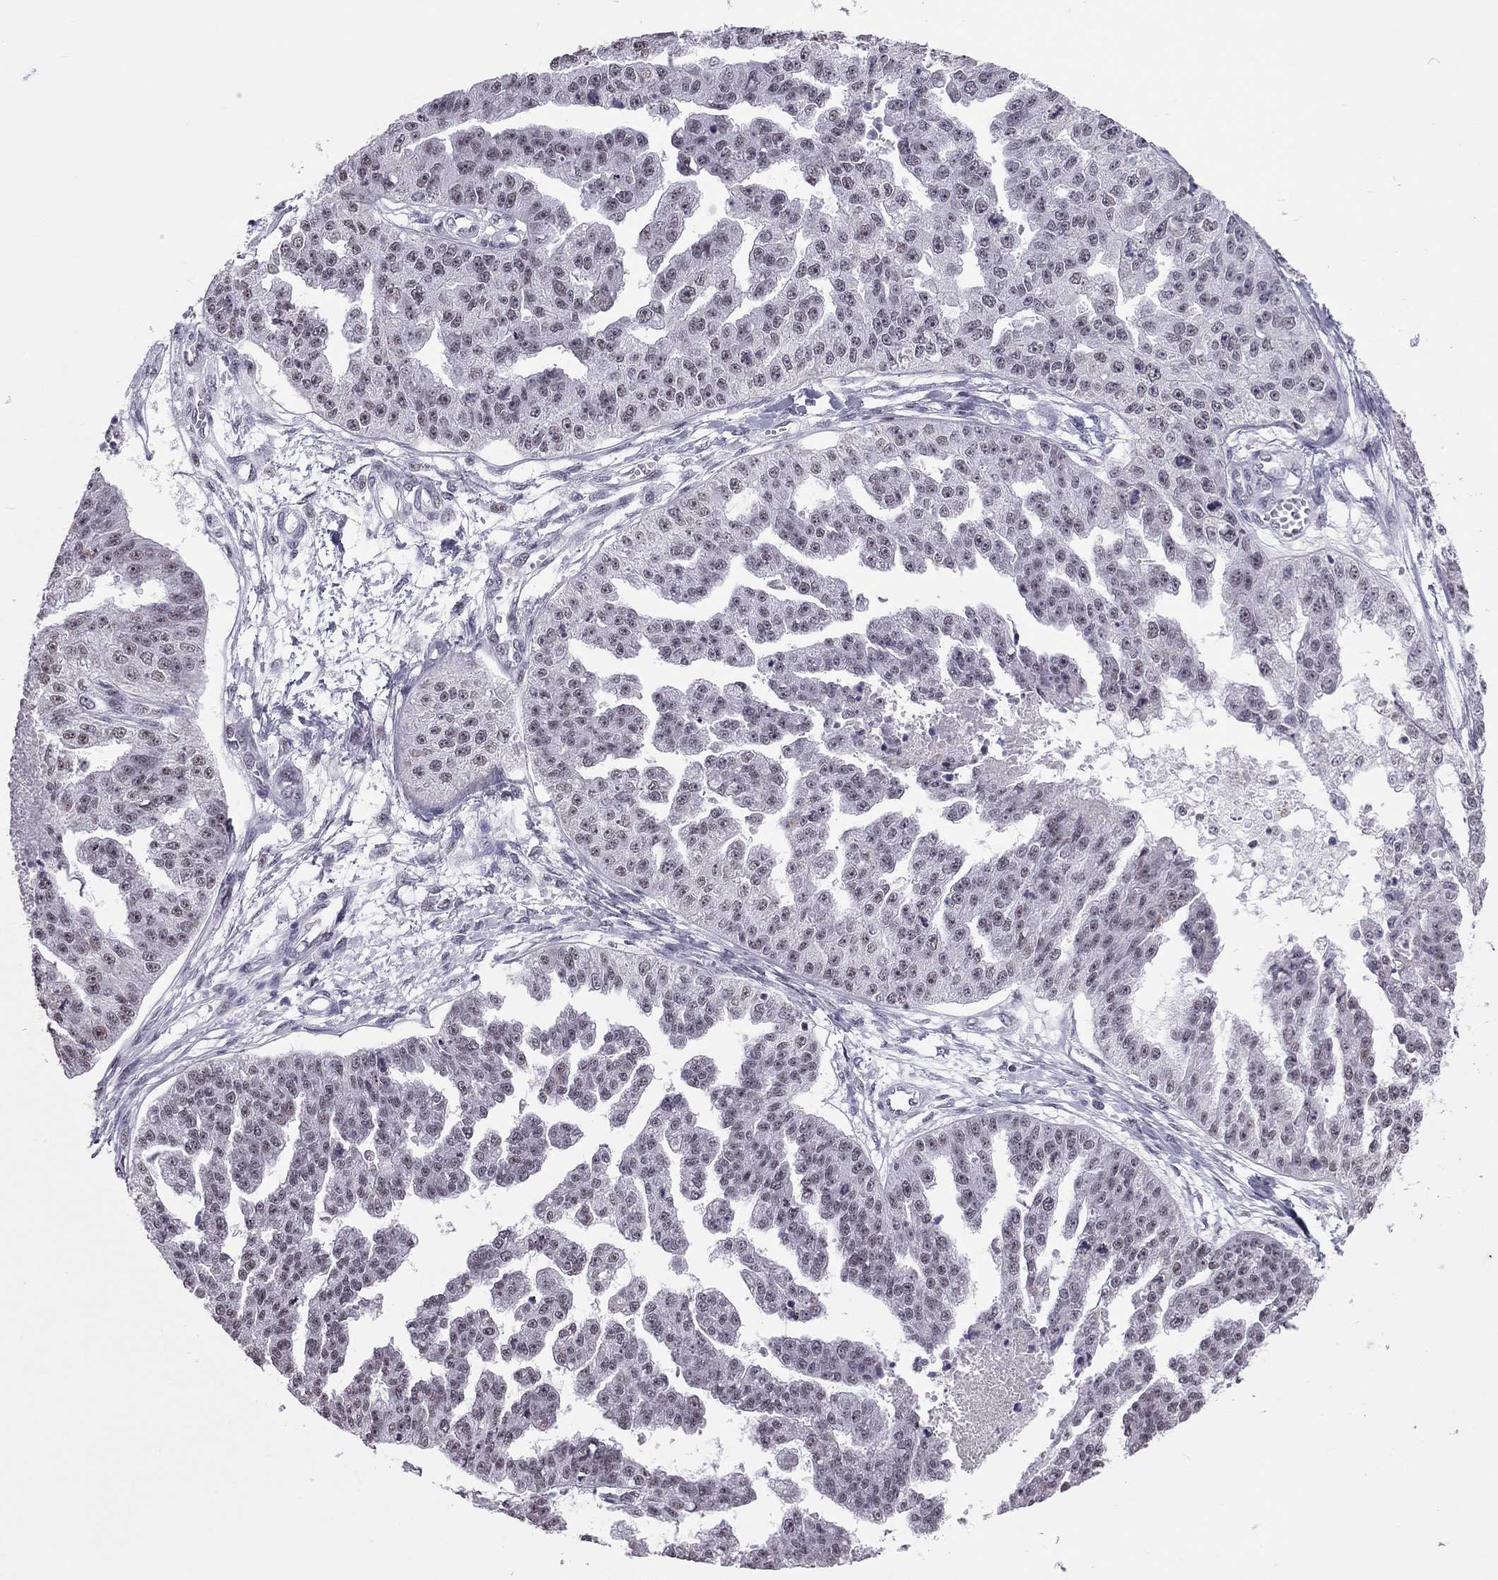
{"staining": {"intensity": "negative", "quantity": "none", "location": "none"}, "tissue": "ovarian cancer", "cell_type": "Tumor cells", "image_type": "cancer", "snomed": [{"axis": "morphology", "description": "Cystadenocarcinoma, serous, NOS"}, {"axis": "topography", "description": "Ovary"}], "caption": "Tumor cells are negative for protein expression in human ovarian serous cystadenocarcinoma. (Stains: DAB immunohistochemistry with hematoxylin counter stain, Microscopy: brightfield microscopy at high magnification).", "gene": "PPP1R3A", "patient": {"sex": "female", "age": 58}}